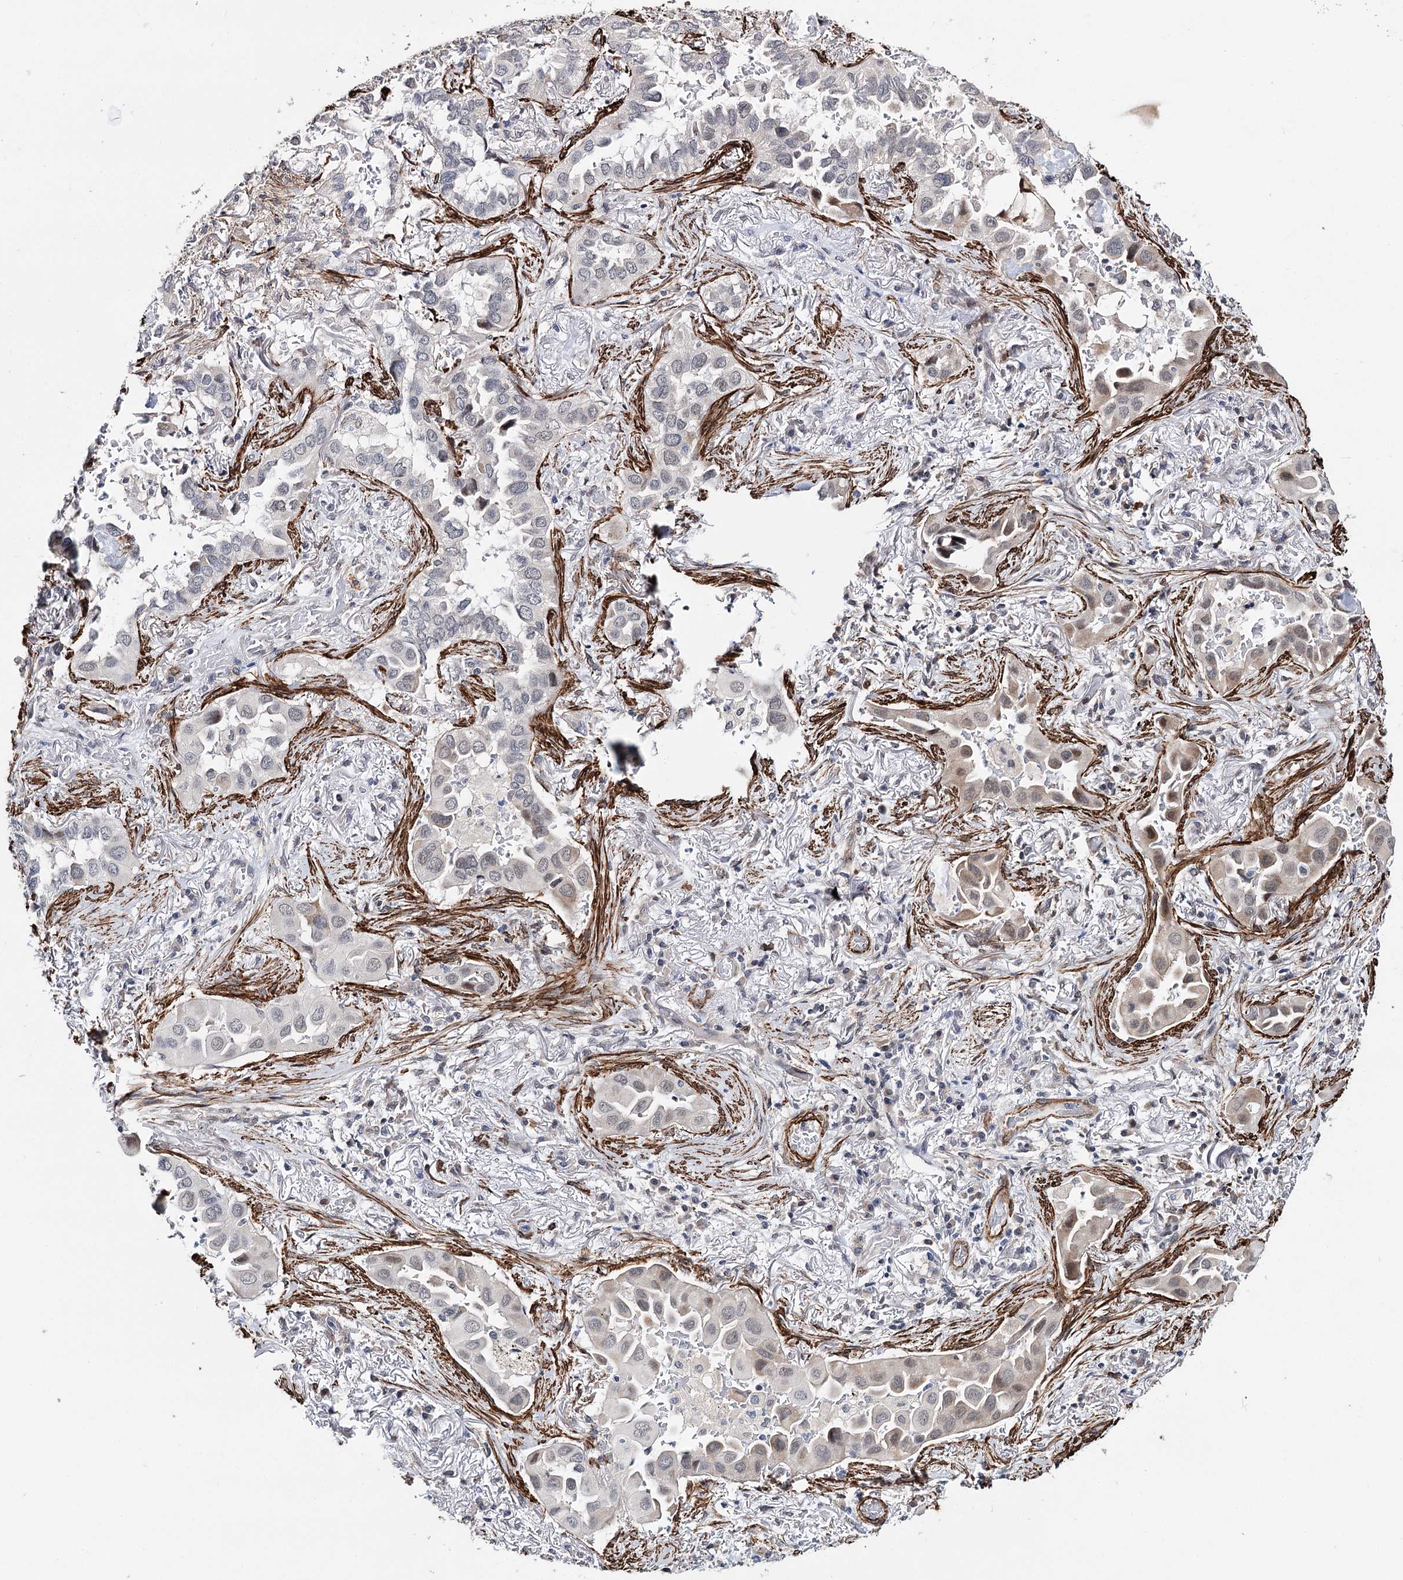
{"staining": {"intensity": "weak", "quantity": "<25%", "location": "cytoplasmic/membranous,nuclear"}, "tissue": "lung cancer", "cell_type": "Tumor cells", "image_type": "cancer", "snomed": [{"axis": "morphology", "description": "Adenocarcinoma, NOS"}, {"axis": "topography", "description": "Lung"}], "caption": "Adenocarcinoma (lung) was stained to show a protein in brown. There is no significant staining in tumor cells. (IHC, brightfield microscopy, high magnification).", "gene": "CFAP46", "patient": {"sex": "female", "age": 76}}